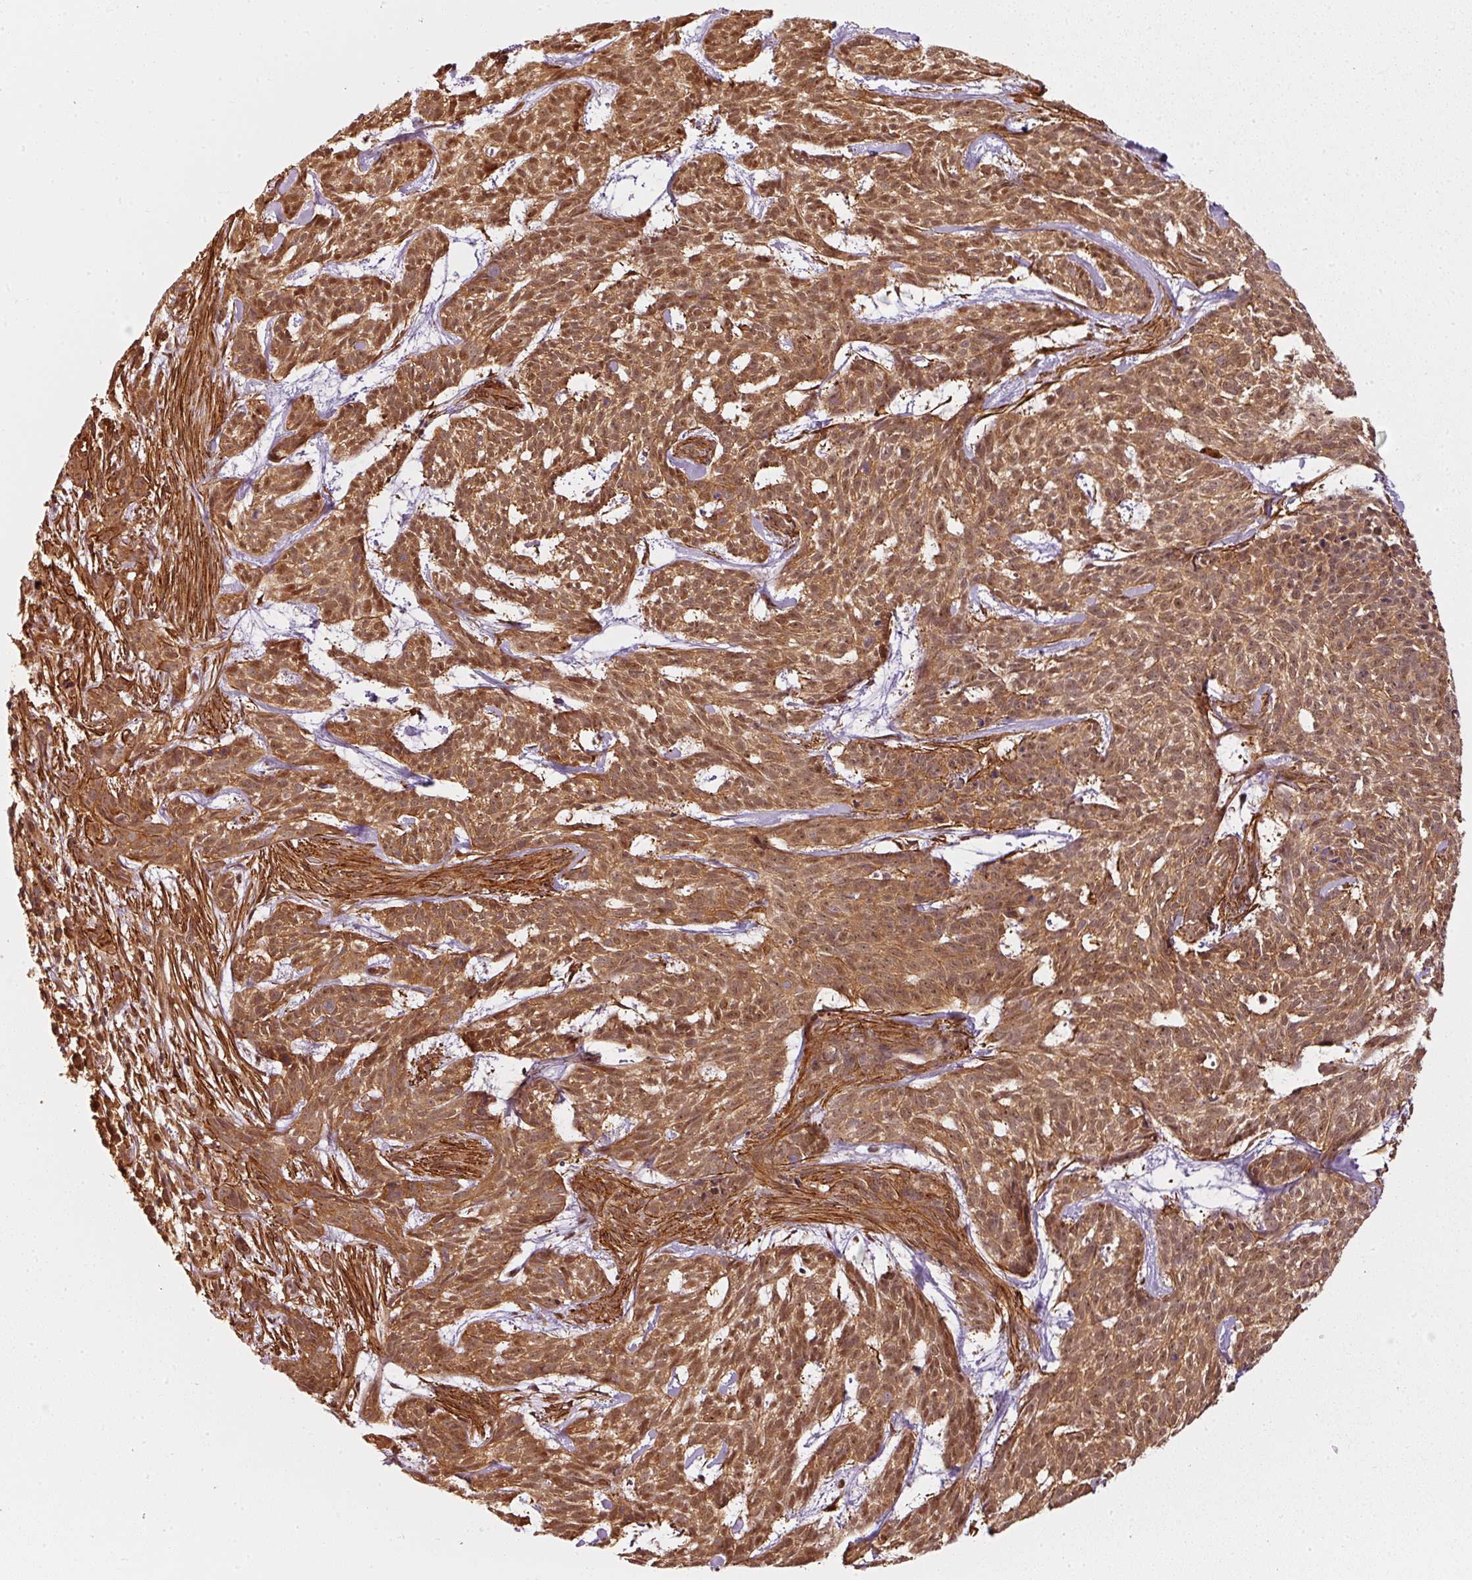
{"staining": {"intensity": "moderate", "quantity": ">75%", "location": "cytoplasmic/membranous,nuclear"}, "tissue": "skin cancer", "cell_type": "Tumor cells", "image_type": "cancer", "snomed": [{"axis": "morphology", "description": "Basal cell carcinoma"}, {"axis": "topography", "description": "Skin"}], "caption": "Moderate cytoplasmic/membranous and nuclear positivity for a protein is present in about >75% of tumor cells of basal cell carcinoma (skin) using IHC.", "gene": "PSMD1", "patient": {"sex": "female", "age": 93}}